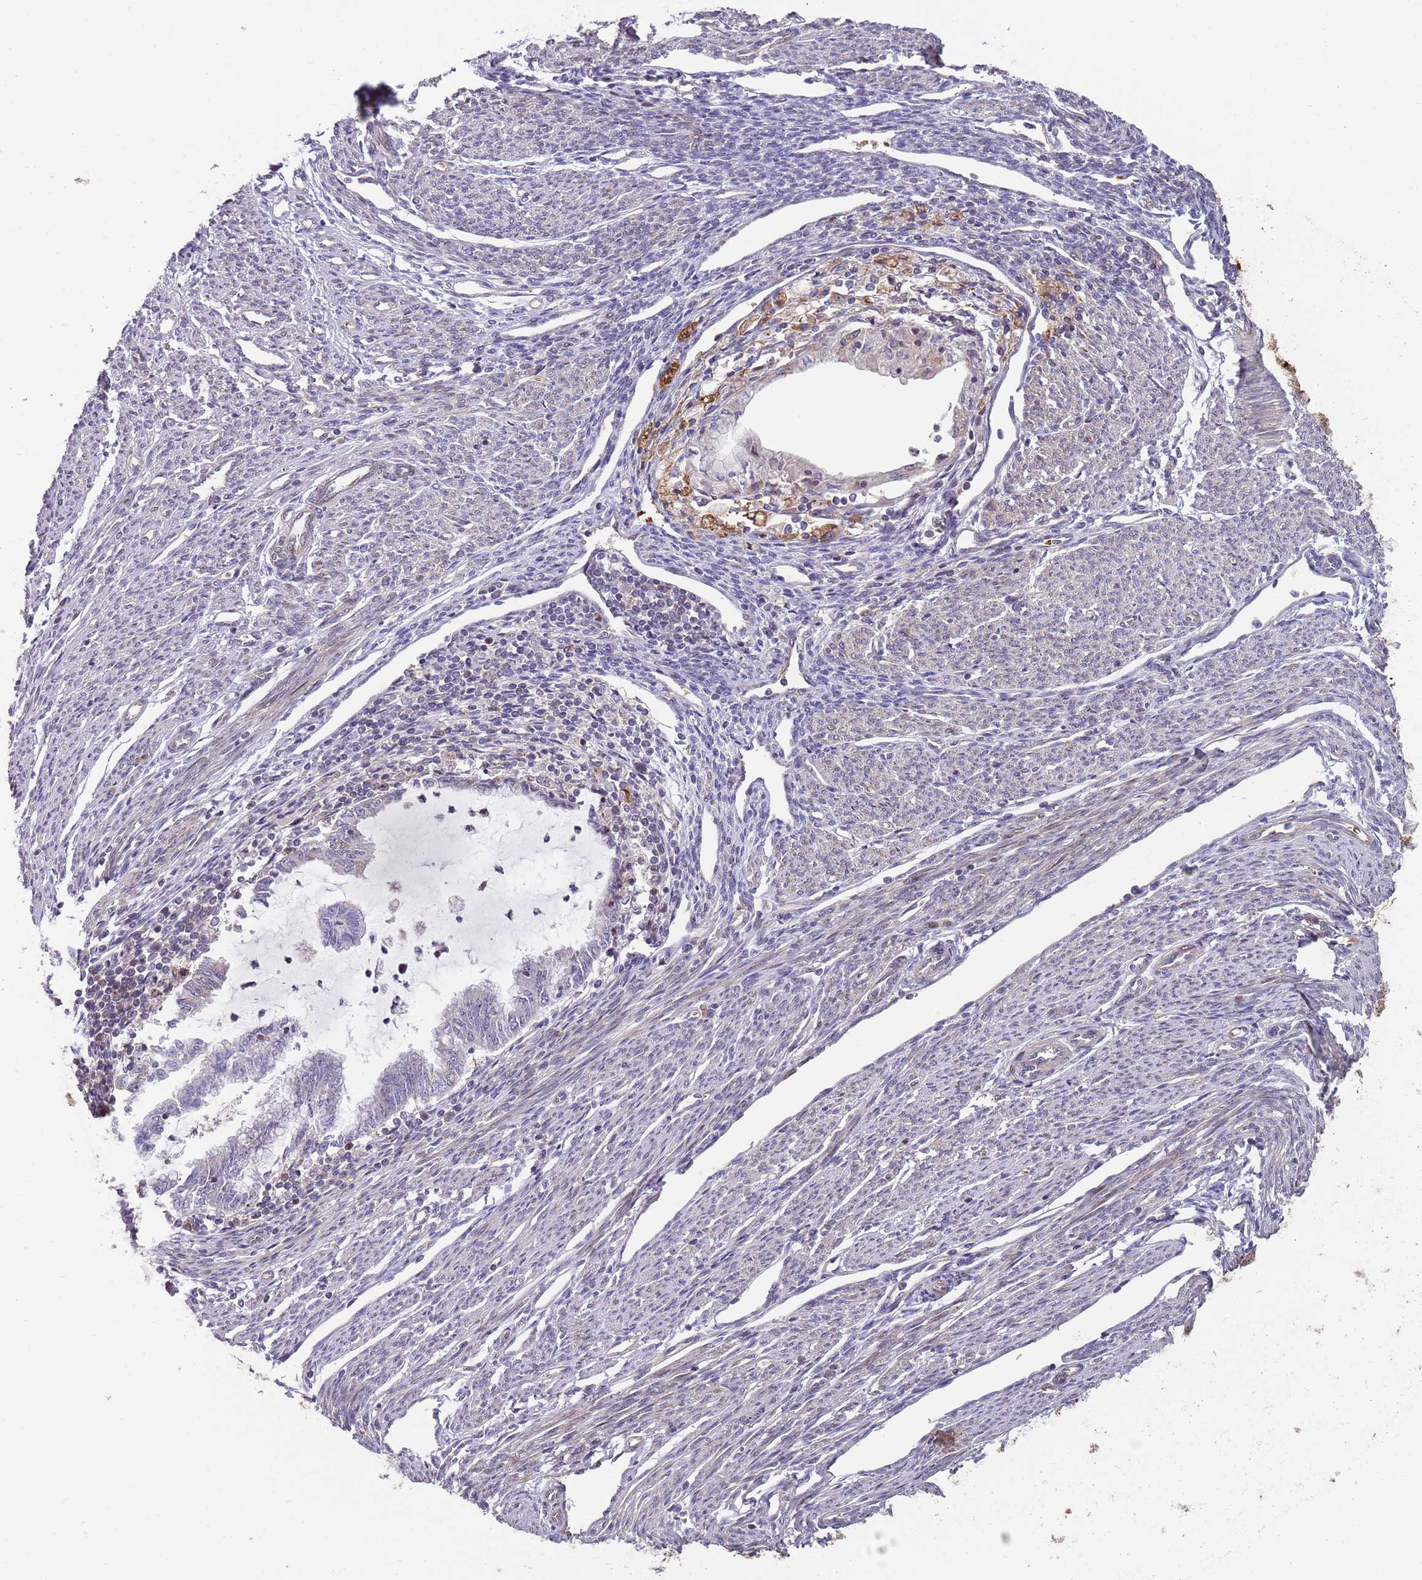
{"staining": {"intensity": "negative", "quantity": "none", "location": "none"}, "tissue": "endometrial cancer", "cell_type": "Tumor cells", "image_type": "cancer", "snomed": [{"axis": "morphology", "description": "Adenocarcinoma, NOS"}, {"axis": "topography", "description": "Endometrium"}], "caption": "Endometrial cancer was stained to show a protein in brown. There is no significant staining in tumor cells. (DAB IHC with hematoxylin counter stain).", "gene": "GGA1", "patient": {"sex": "female", "age": 79}}